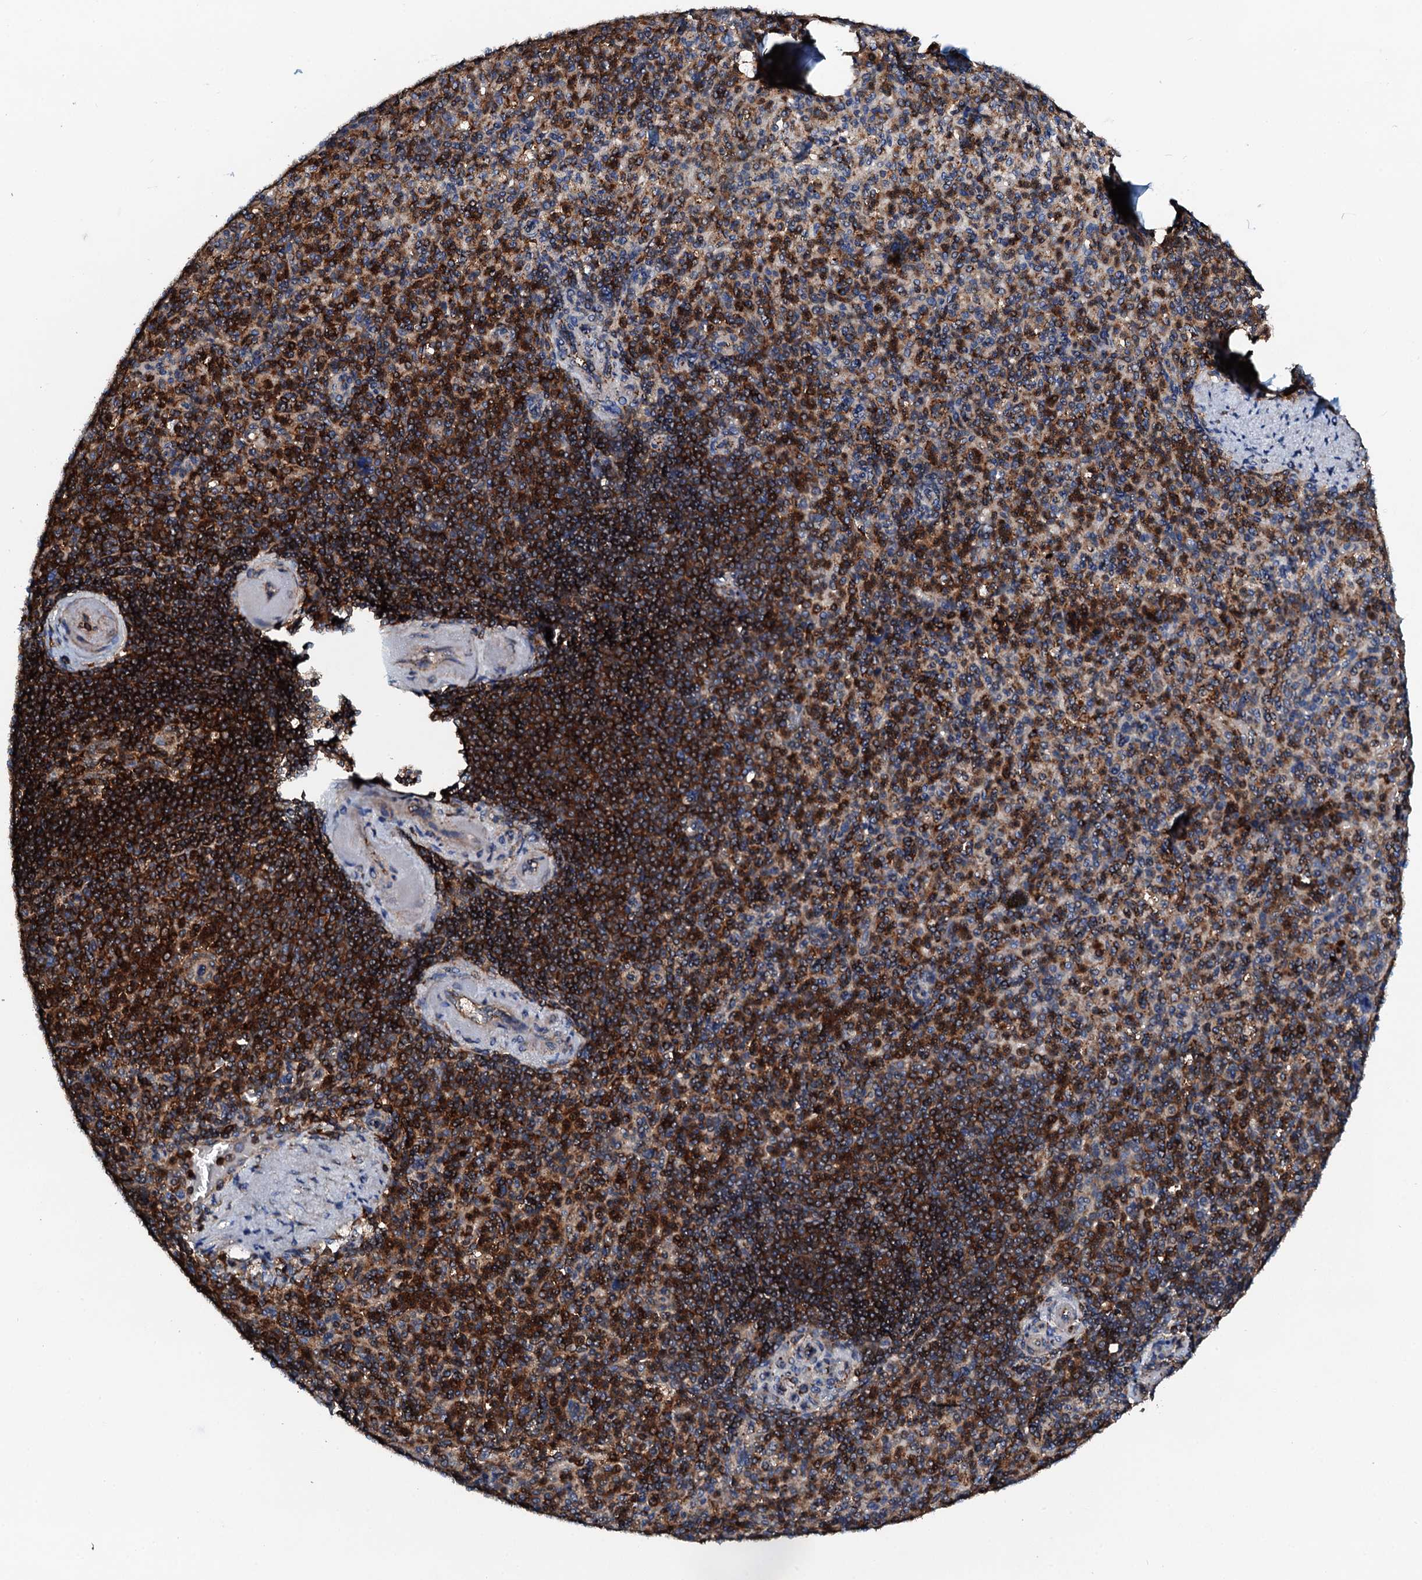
{"staining": {"intensity": "strong", "quantity": "25%-75%", "location": "cytoplasmic/membranous"}, "tissue": "spleen", "cell_type": "Cells in red pulp", "image_type": "normal", "snomed": [{"axis": "morphology", "description": "Normal tissue, NOS"}, {"axis": "topography", "description": "Spleen"}], "caption": "Protein analysis of benign spleen reveals strong cytoplasmic/membranous staining in approximately 25%-75% of cells in red pulp.", "gene": "GRK2", "patient": {"sex": "female", "age": 74}}